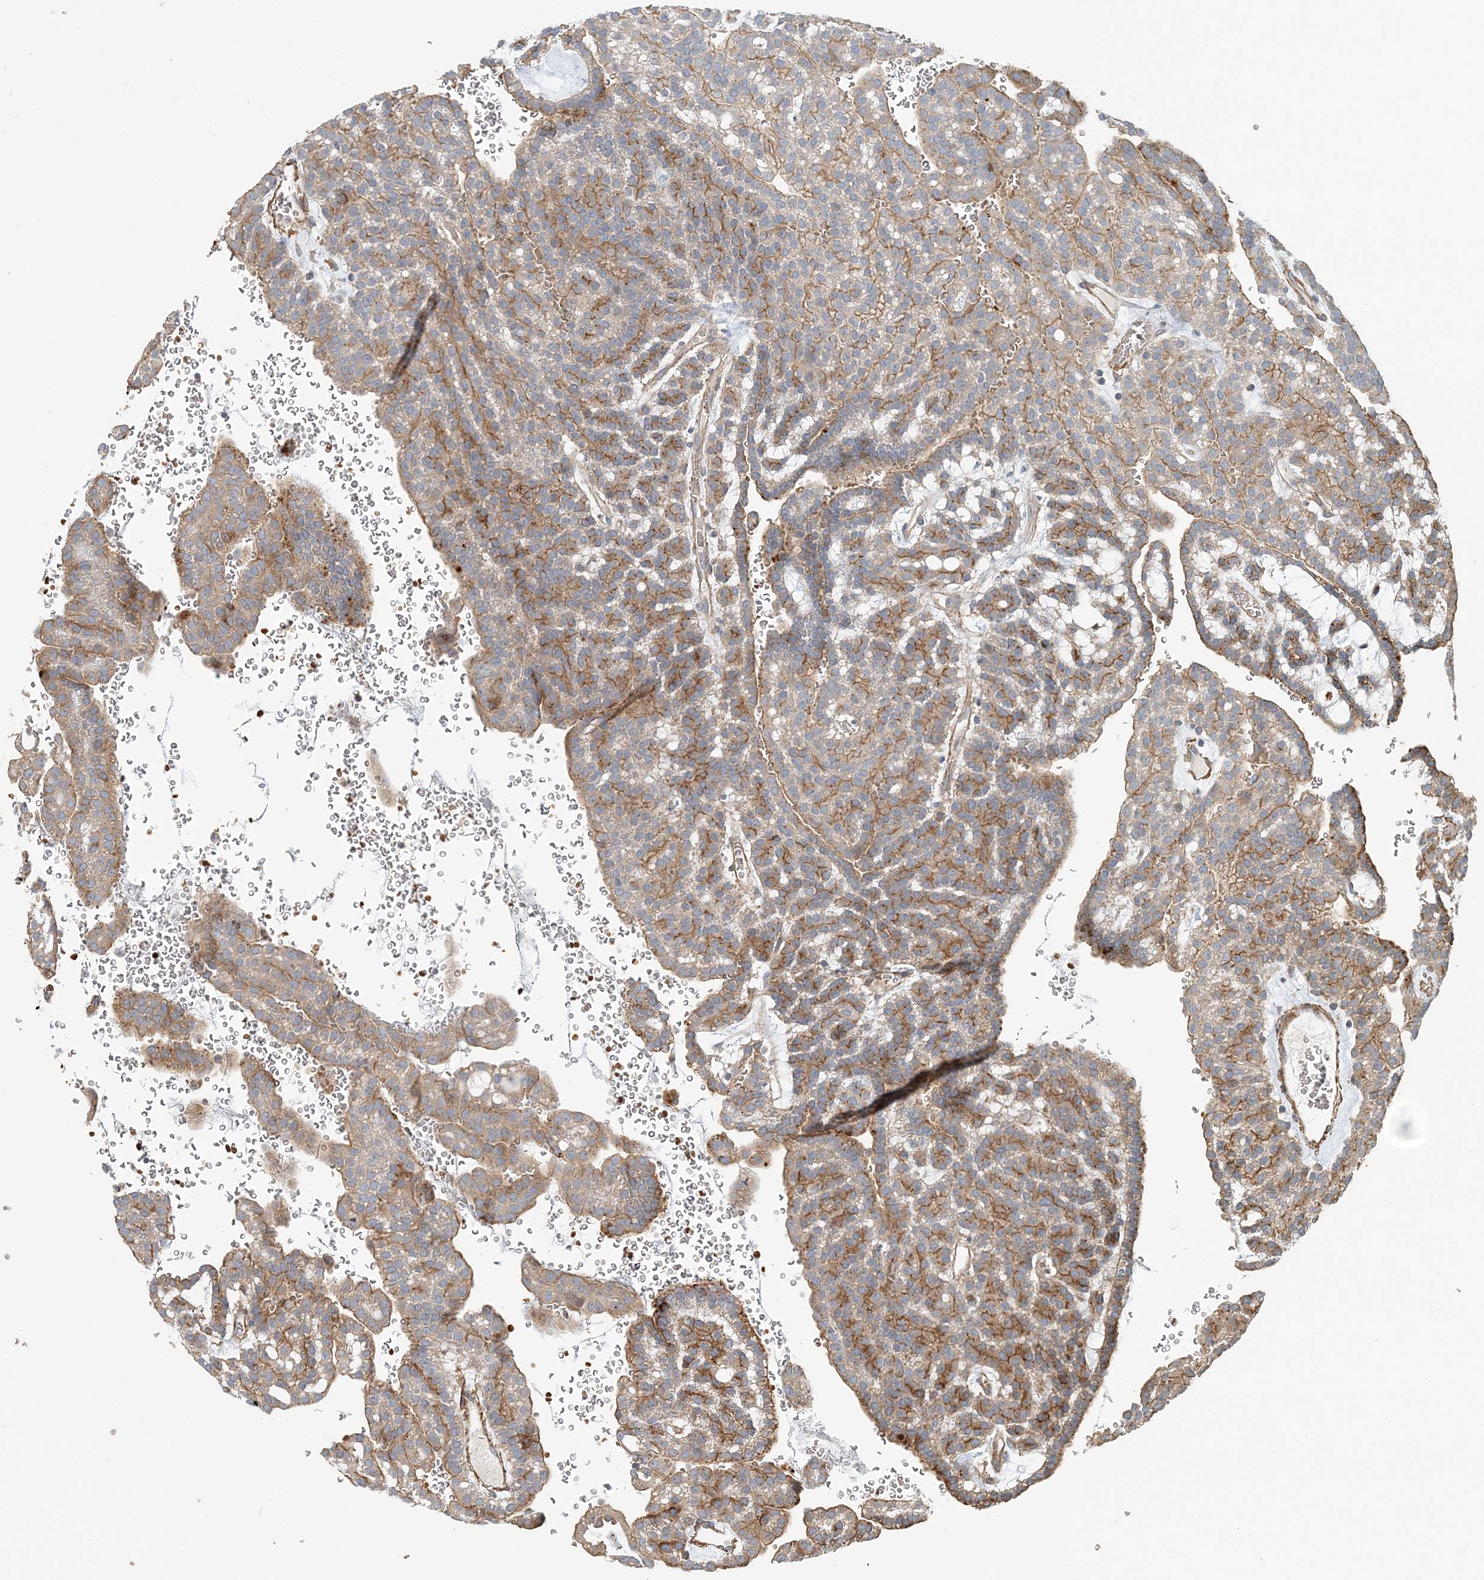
{"staining": {"intensity": "moderate", "quantity": "25%-75%", "location": "cytoplasmic/membranous"}, "tissue": "renal cancer", "cell_type": "Tumor cells", "image_type": "cancer", "snomed": [{"axis": "morphology", "description": "Adenocarcinoma, NOS"}, {"axis": "topography", "description": "Kidney"}], "caption": "The immunohistochemical stain highlights moderate cytoplasmic/membranous expression in tumor cells of renal cancer (adenocarcinoma) tissue.", "gene": "TTI1", "patient": {"sex": "male", "age": 63}}